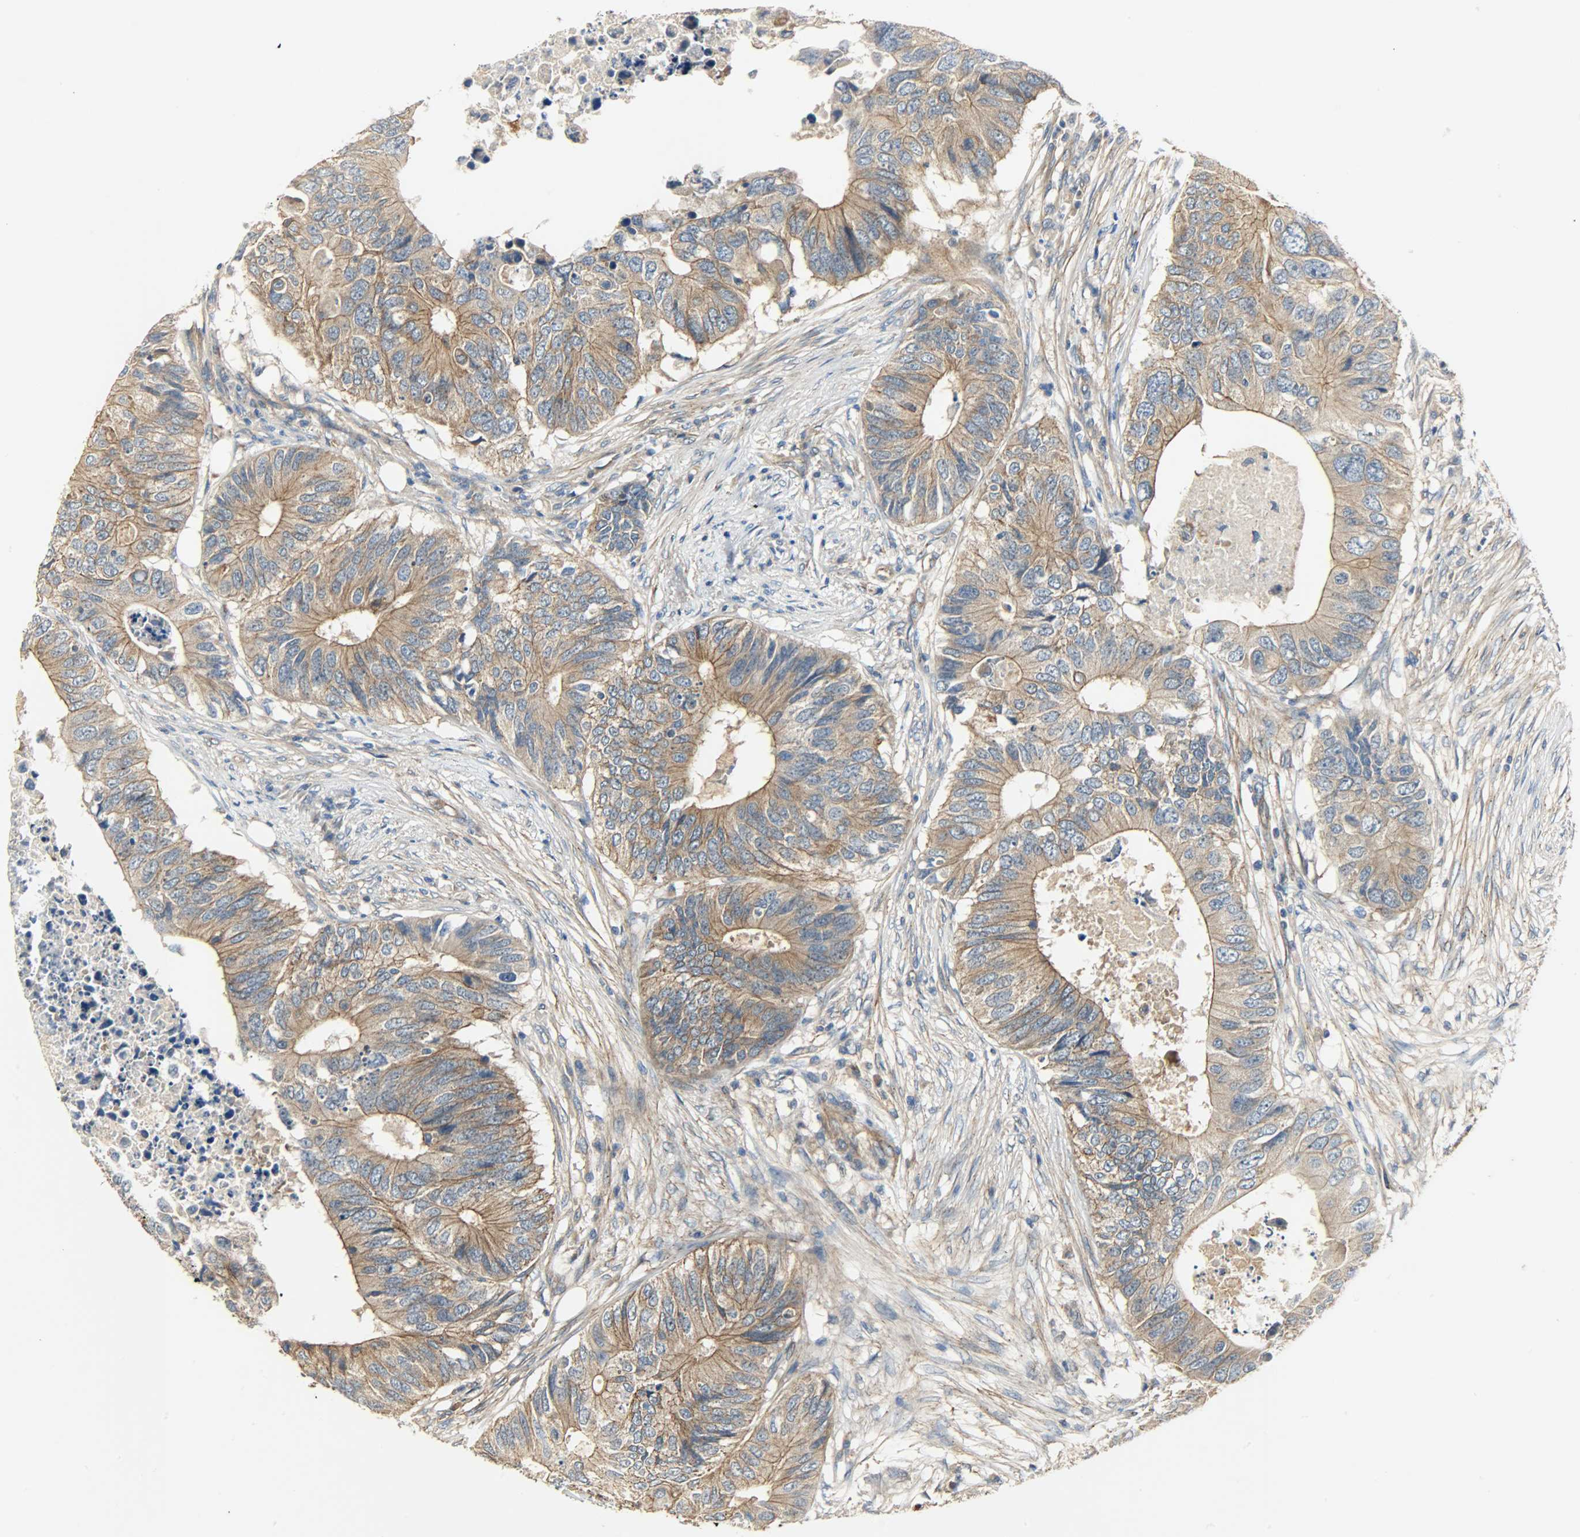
{"staining": {"intensity": "moderate", "quantity": ">75%", "location": "cytoplasmic/membranous"}, "tissue": "colorectal cancer", "cell_type": "Tumor cells", "image_type": "cancer", "snomed": [{"axis": "morphology", "description": "Adenocarcinoma, NOS"}, {"axis": "topography", "description": "Colon"}], "caption": "Adenocarcinoma (colorectal) tissue displays moderate cytoplasmic/membranous expression in about >75% of tumor cells Ihc stains the protein of interest in brown and the nuclei are stained blue.", "gene": "KIAA1217", "patient": {"sex": "male", "age": 71}}